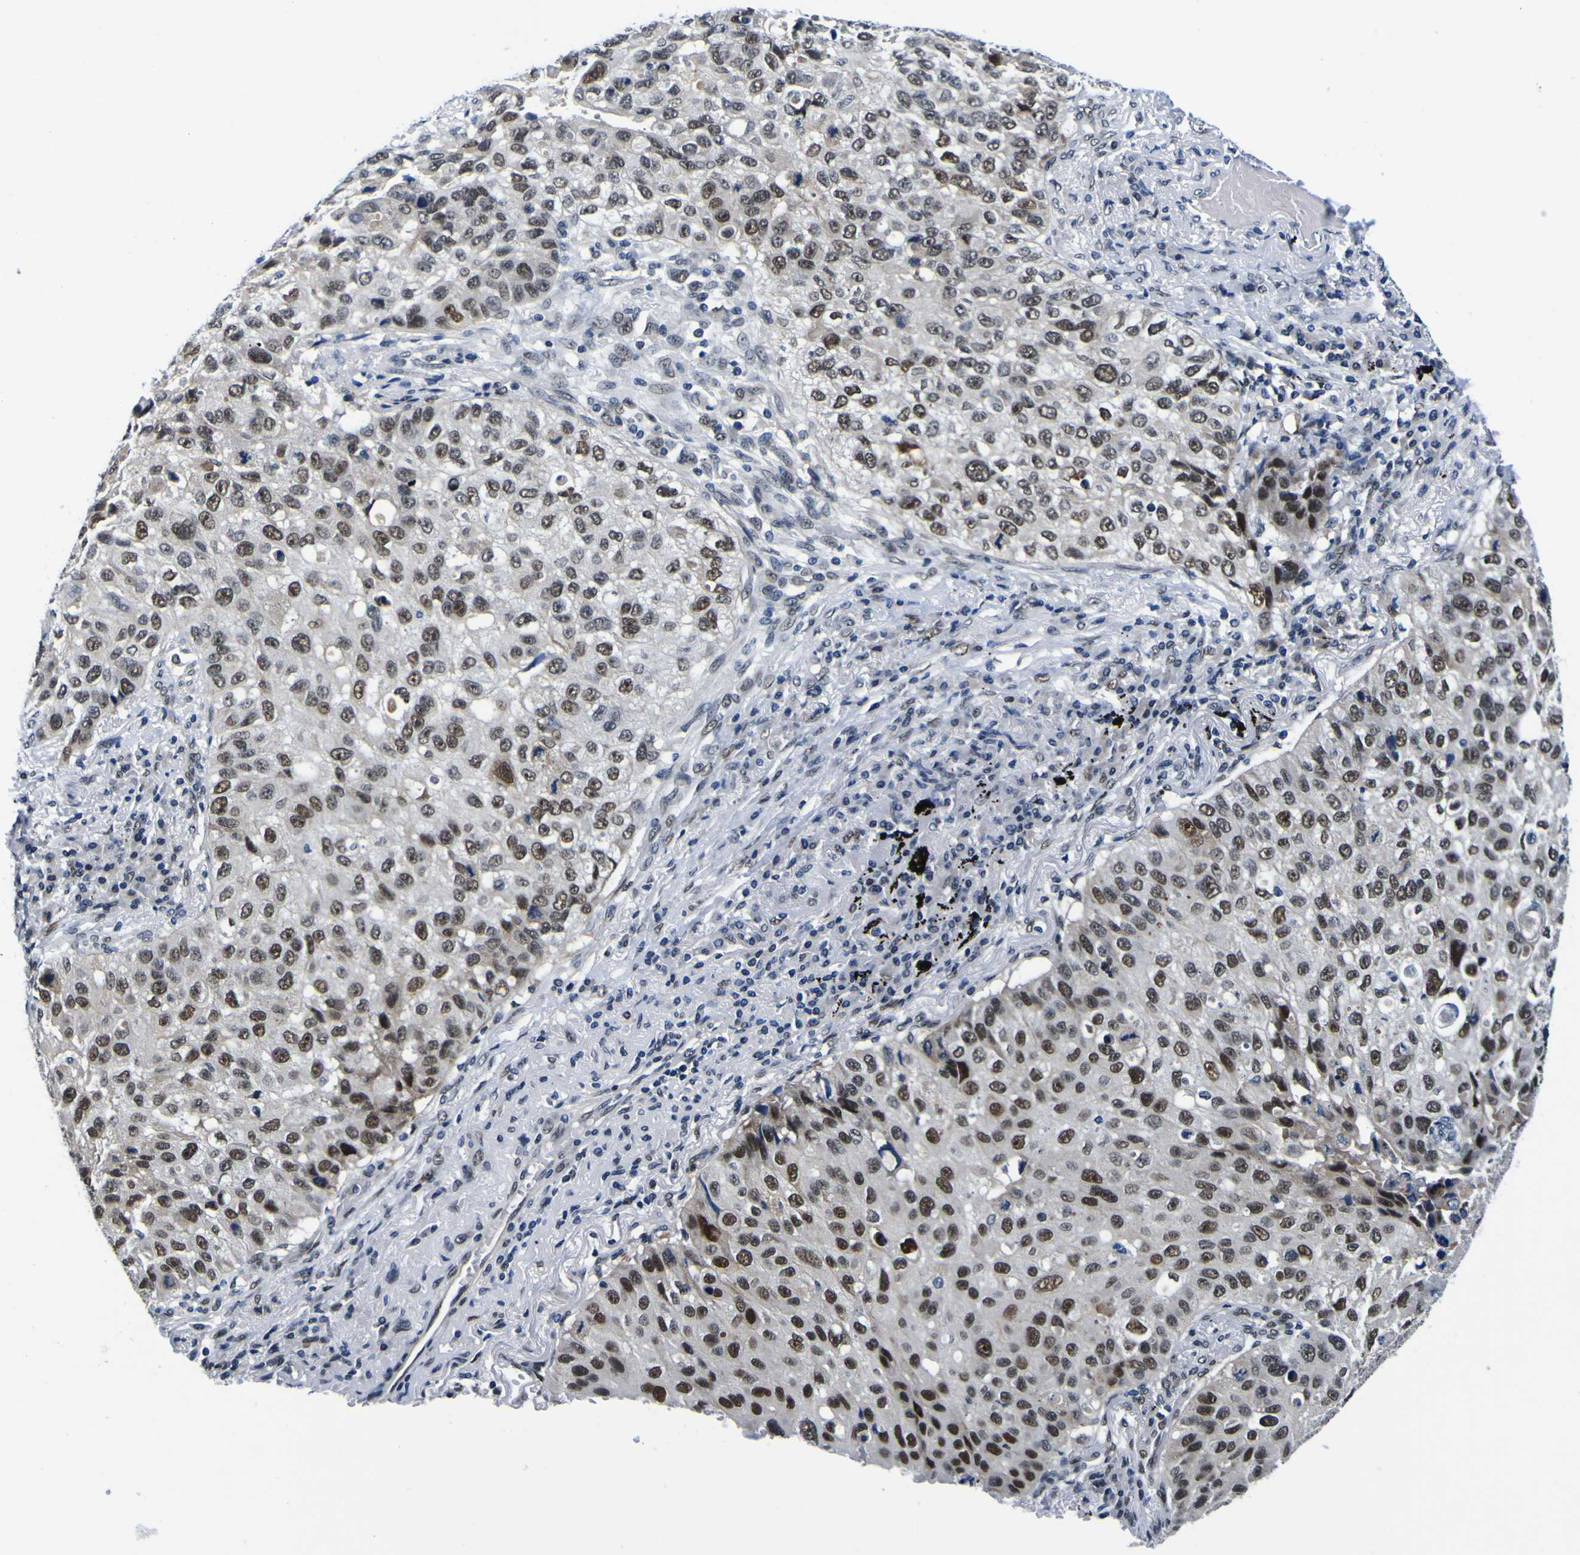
{"staining": {"intensity": "moderate", "quantity": ">75%", "location": "nuclear"}, "tissue": "lung cancer", "cell_type": "Tumor cells", "image_type": "cancer", "snomed": [{"axis": "morphology", "description": "Squamous cell carcinoma, NOS"}, {"axis": "topography", "description": "Lung"}], "caption": "A micrograph showing moderate nuclear positivity in about >75% of tumor cells in lung squamous cell carcinoma, as visualized by brown immunohistochemical staining.", "gene": "CUL4B", "patient": {"sex": "male", "age": 57}}